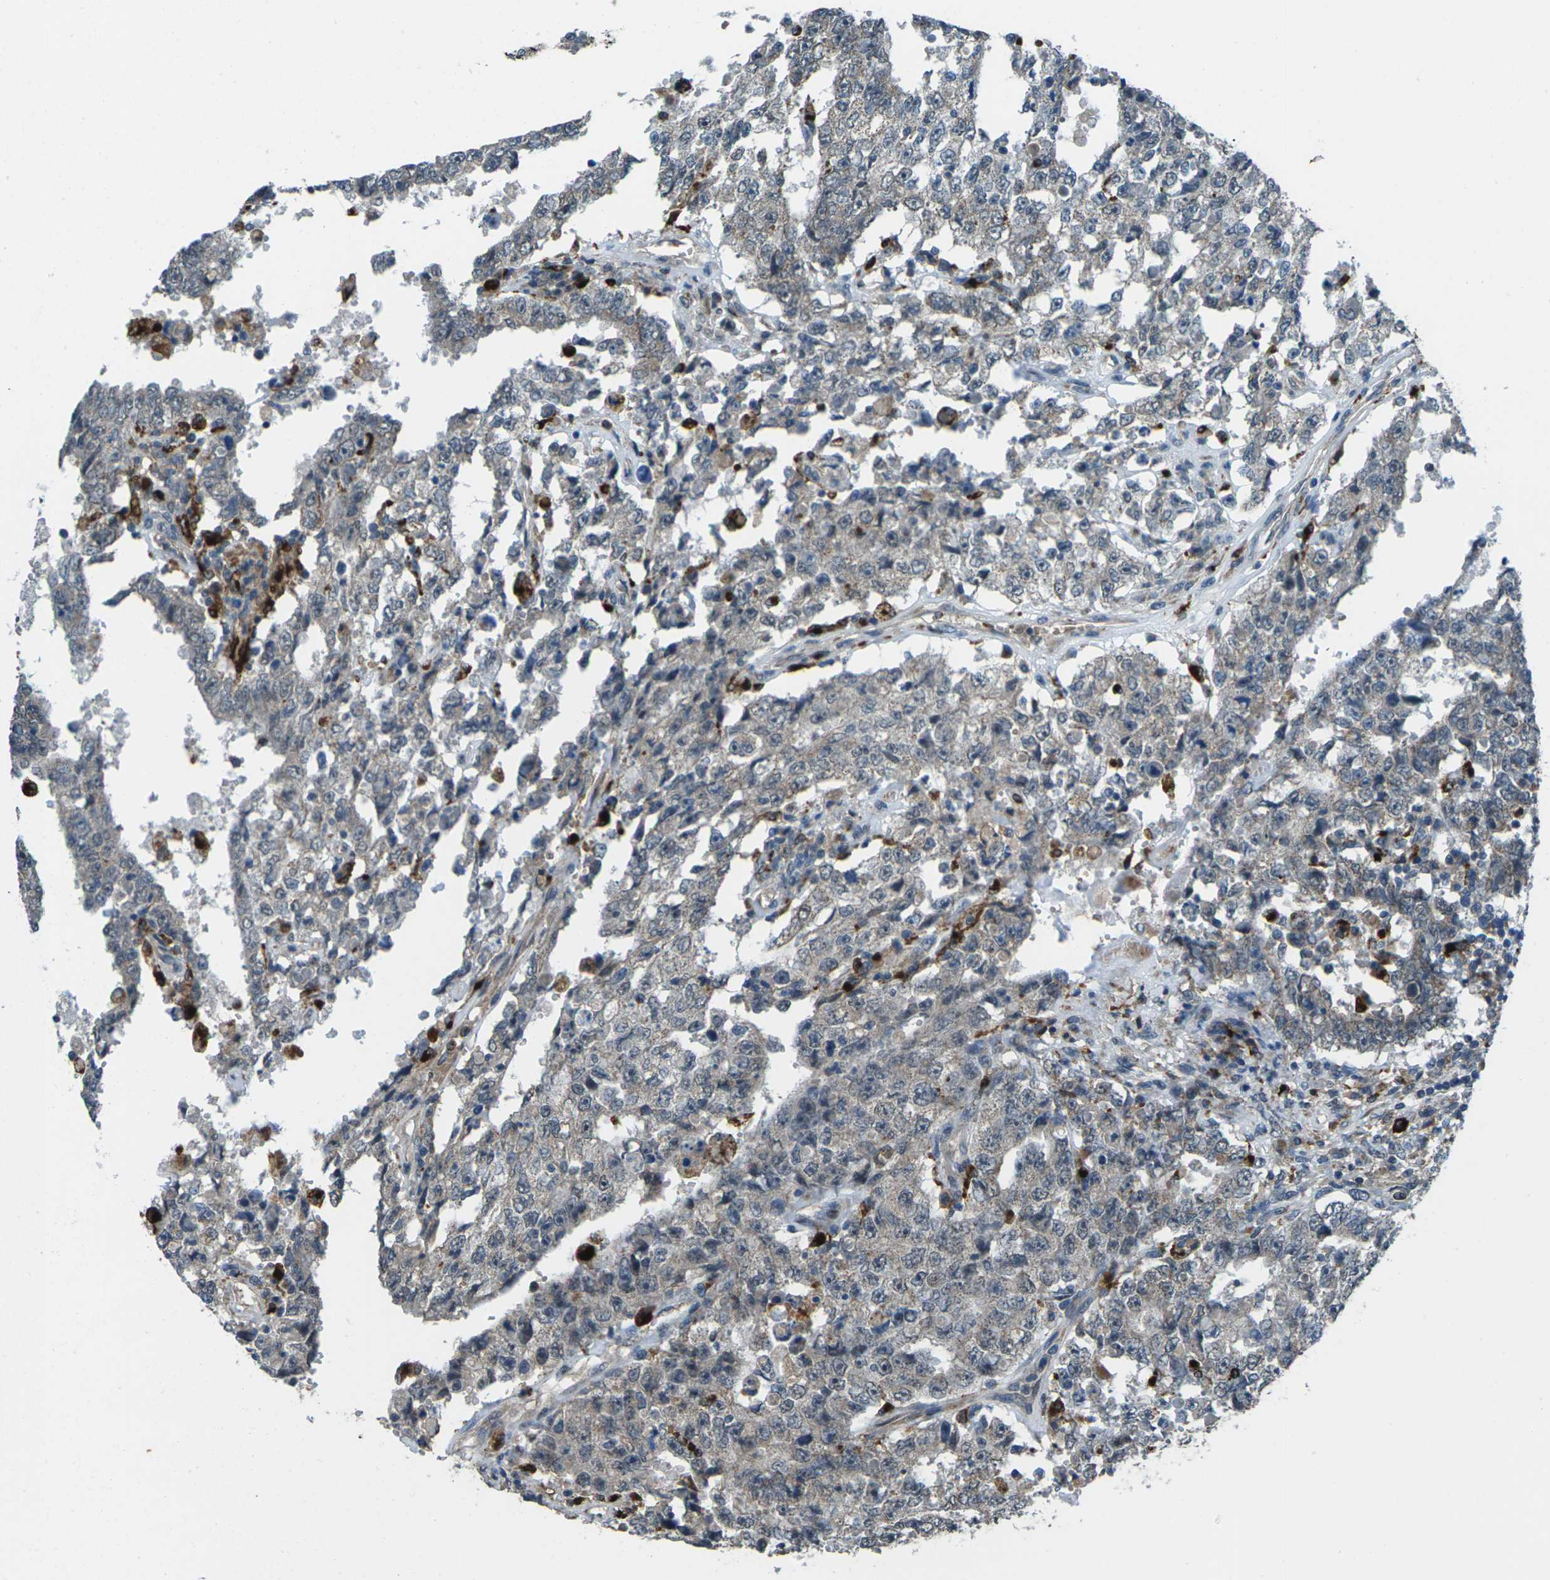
{"staining": {"intensity": "negative", "quantity": "none", "location": "none"}, "tissue": "testis cancer", "cell_type": "Tumor cells", "image_type": "cancer", "snomed": [{"axis": "morphology", "description": "Carcinoma, Embryonal, NOS"}, {"axis": "topography", "description": "Testis"}], "caption": "The histopathology image exhibits no significant positivity in tumor cells of testis embryonal carcinoma.", "gene": "SLC31A2", "patient": {"sex": "male", "age": 26}}